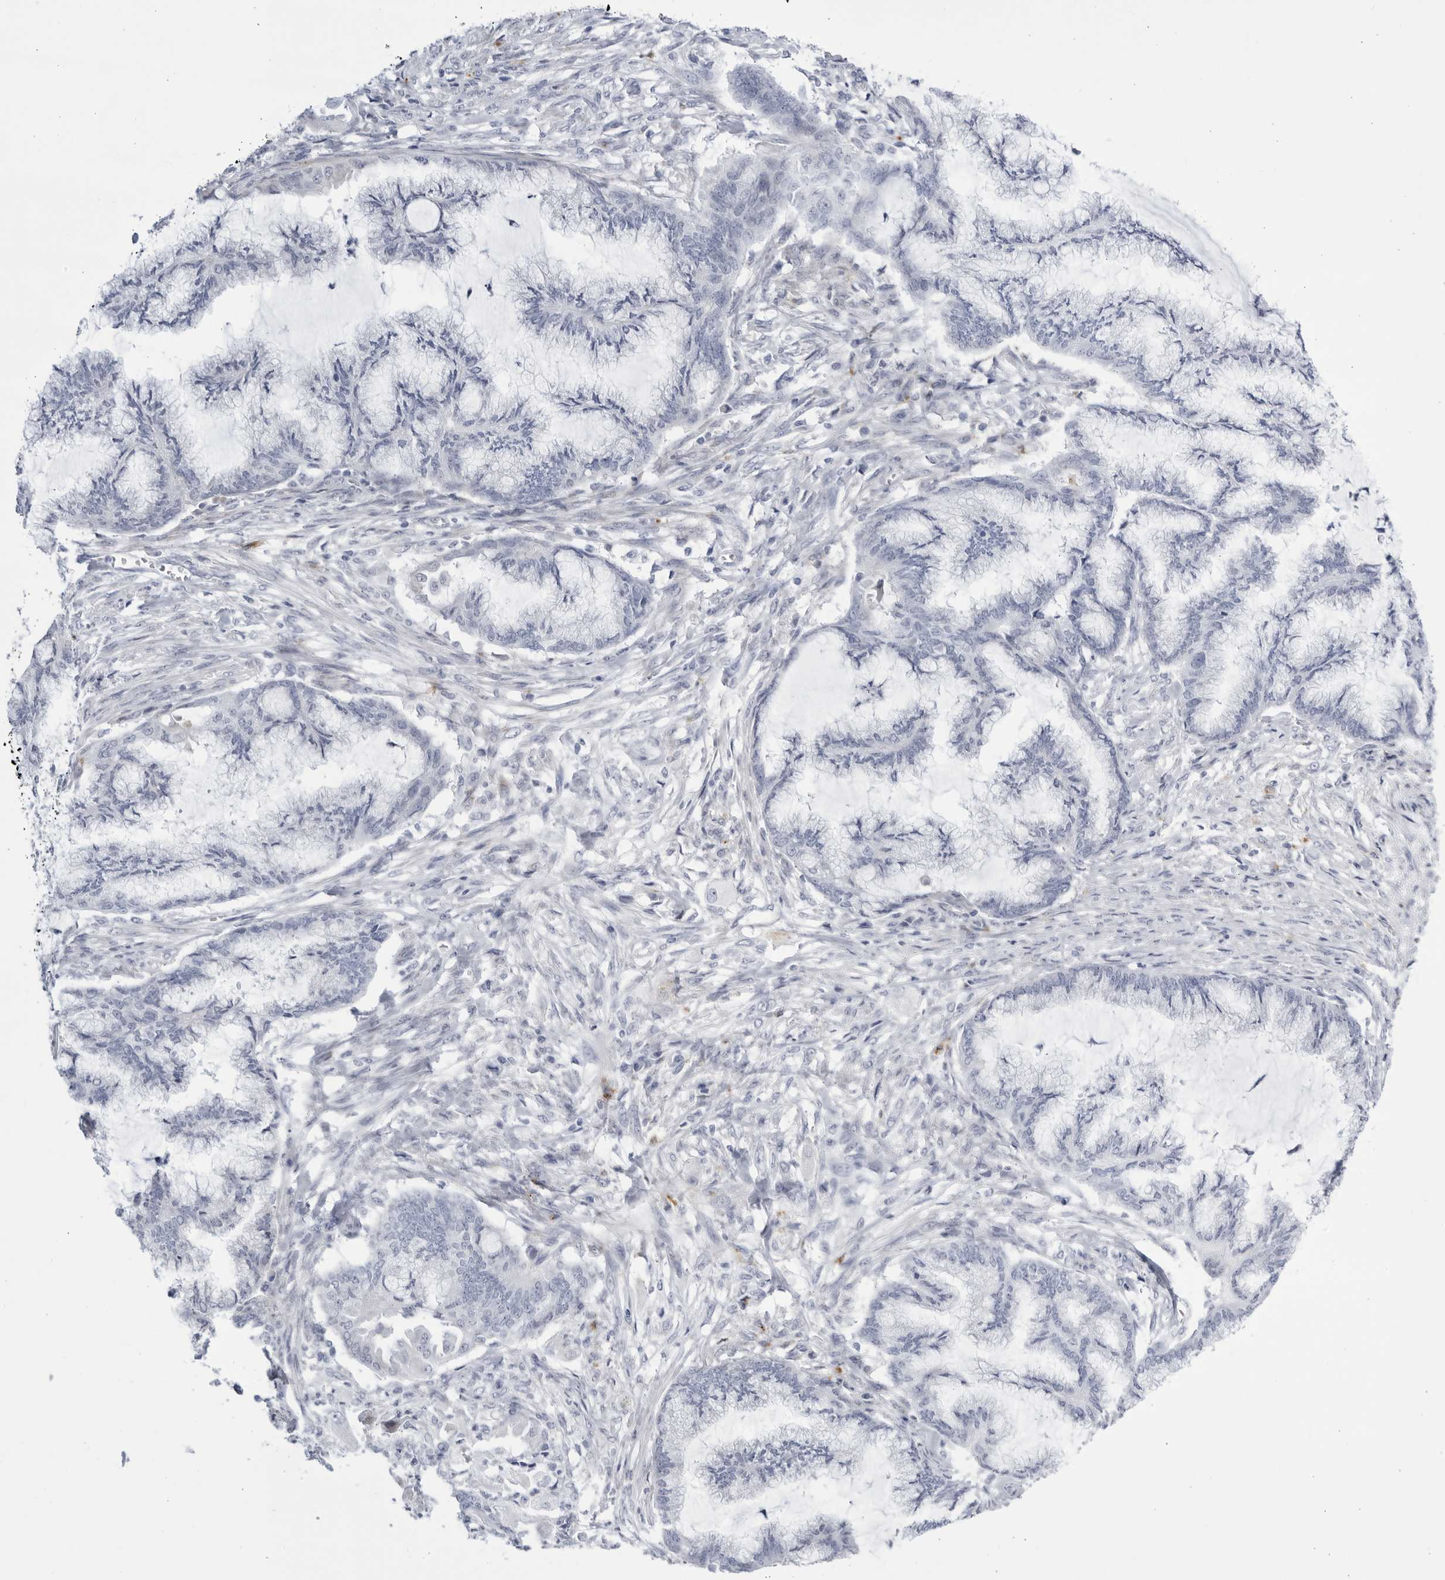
{"staining": {"intensity": "negative", "quantity": "none", "location": "none"}, "tissue": "endometrial cancer", "cell_type": "Tumor cells", "image_type": "cancer", "snomed": [{"axis": "morphology", "description": "Adenocarcinoma, NOS"}, {"axis": "topography", "description": "Endometrium"}], "caption": "The photomicrograph exhibits no staining of tumor cells in endometrial cancer. (DAB (3,3'-diaminobenzidine) immunohistochemistry with hematoxylin counter stain).", "gene": "CCDC181", "patient": {"sex": "female", "age": 86}}